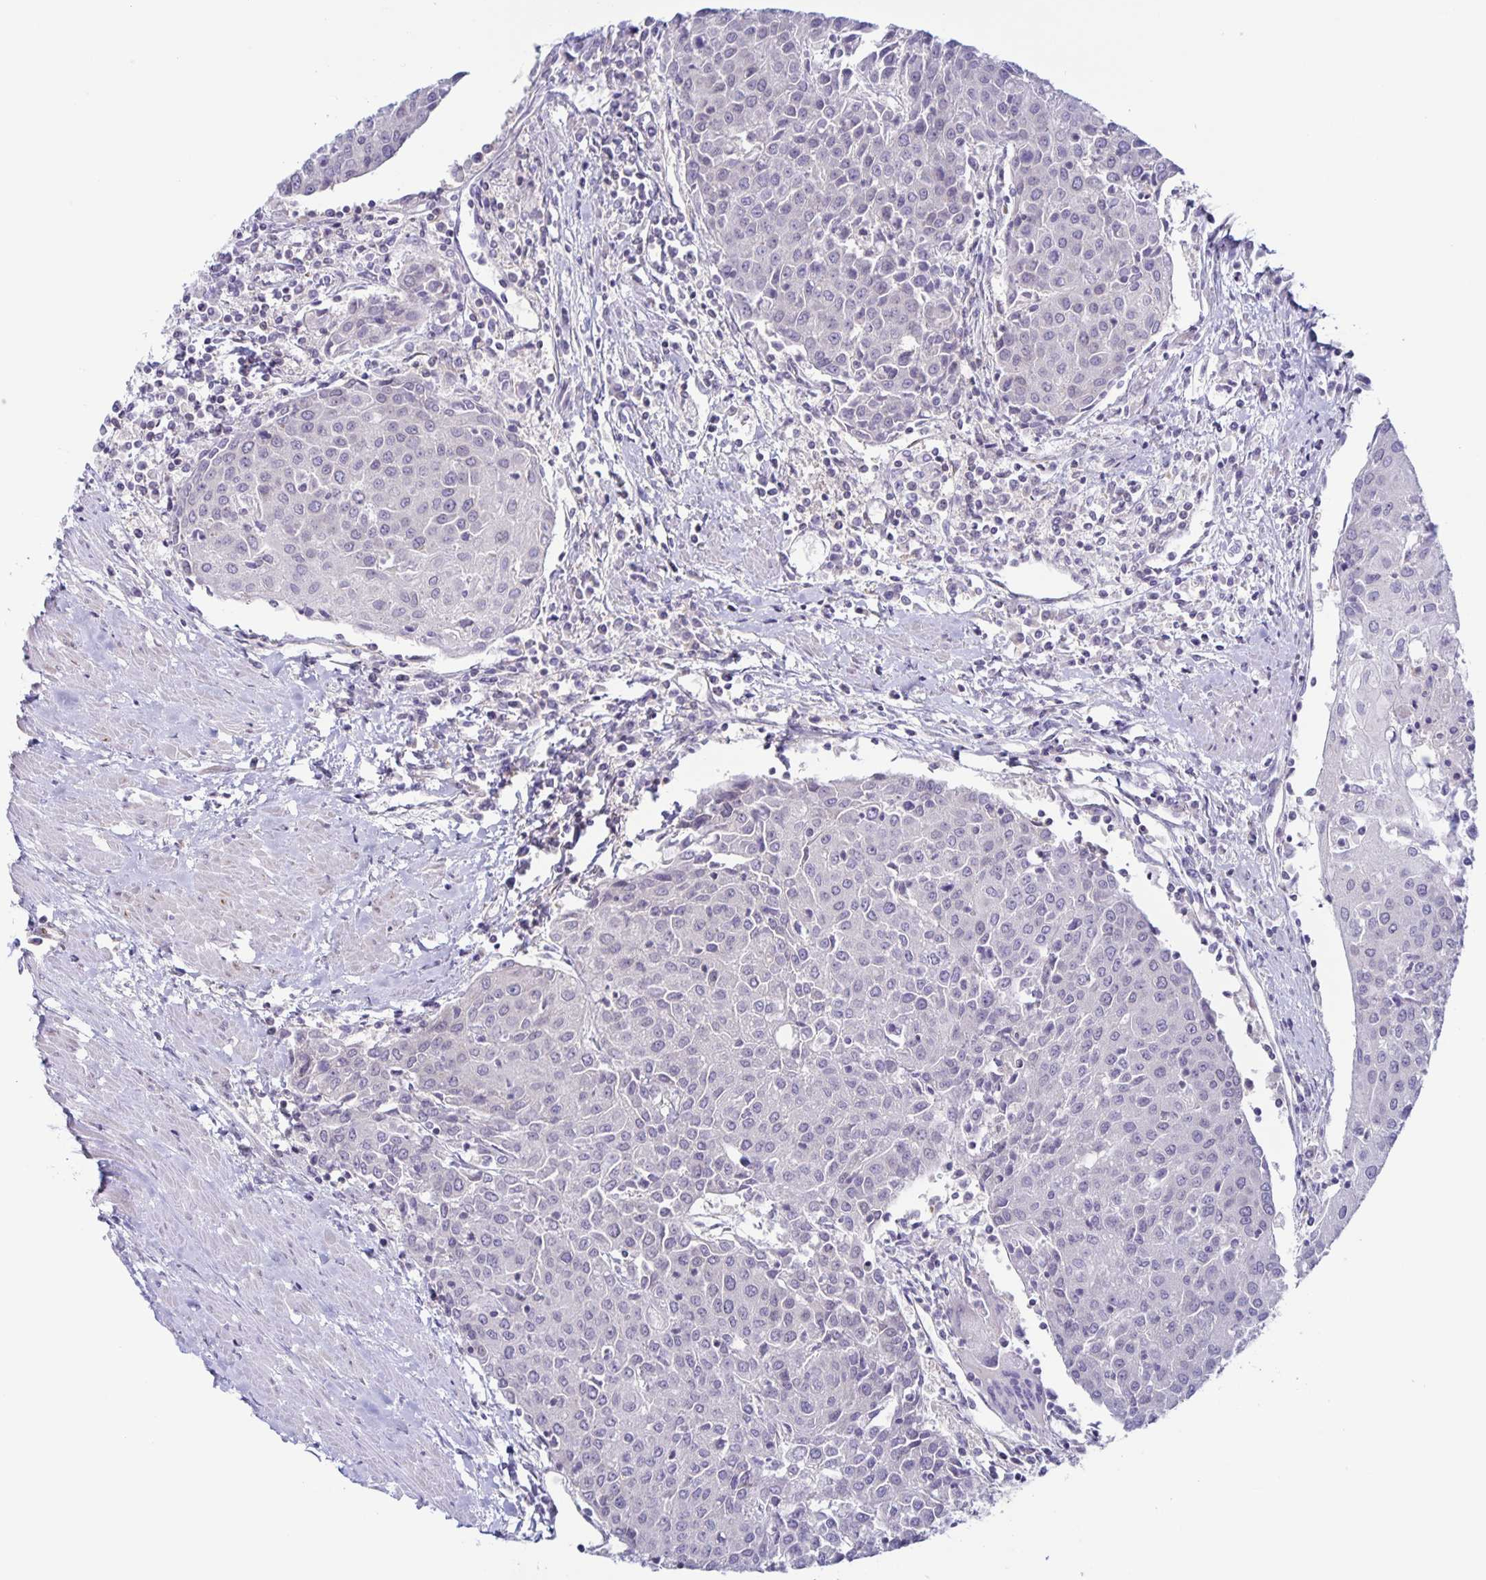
{"staining": {"intensity": "negative", "quantity": "none", "location": "none"}, "tissue": "urothelial cancer", "cell_type": "Tumor cells", "image_type": "cancer", "snomed": [{"axis": "morphology", "description": "Urothelial carcinoma, High grade"}, {"axis": "topography", "description": "Urinary bladder"}], "caption": "Human urothelial cancer stained for a protein using immunohistochemistry demonstrates no expression in tumor cells.", "gene": "SYNE2", "patient": {"sex": "female", "age": 85}}